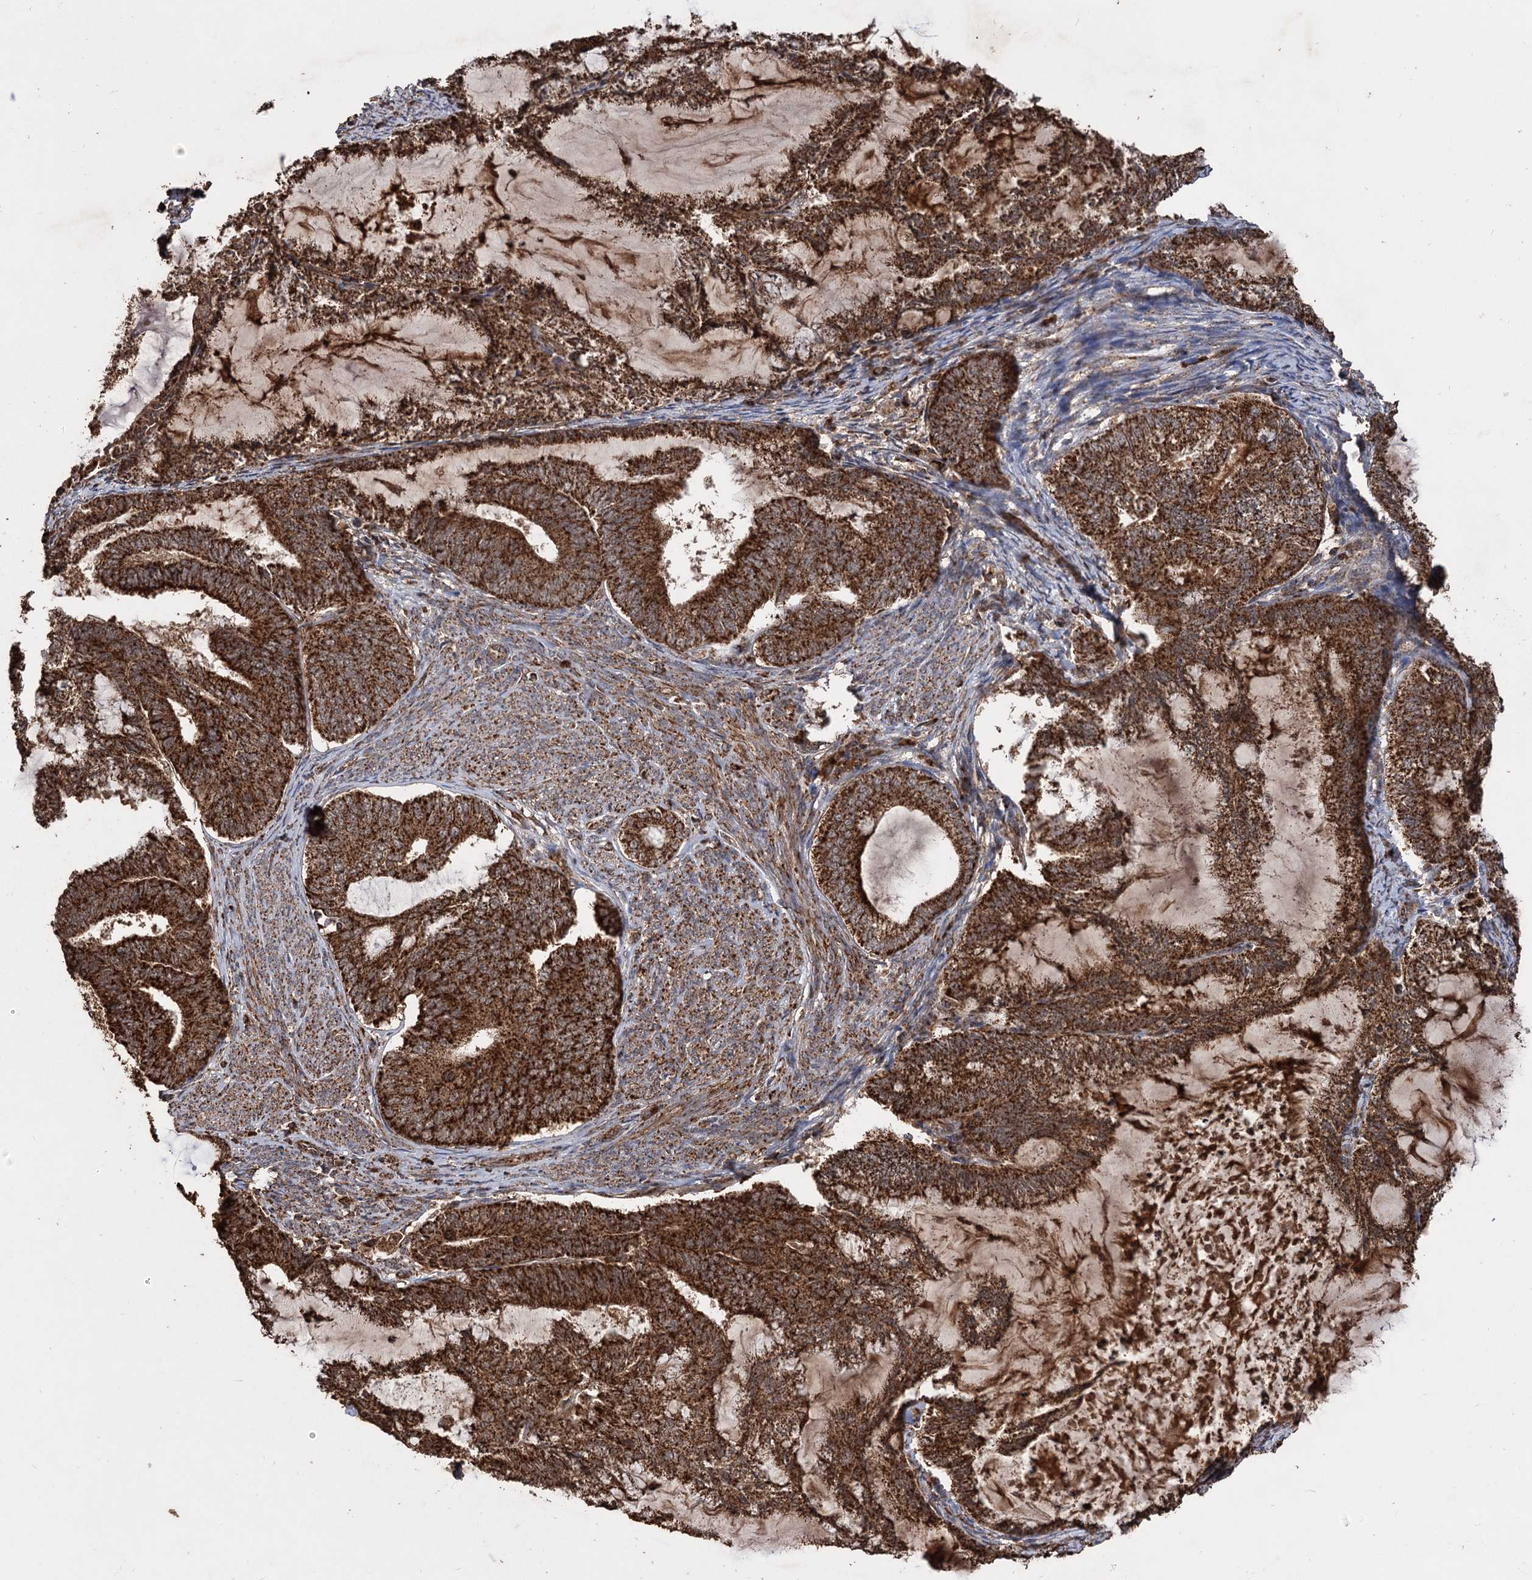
{"staining": {"intensity": "strong", "quantity": ">75%", "location": "cytoplasmic/membranous"}, "tissue": "endometrial cancer", "cell_type": "Tumor cells", "image_type": "cancer", "snomed": [{"axis": "morphology", "description": "Adenocarcinoma, NOS"}, {"axis": "topography", "description": "Endometrium"}], "caption": "Immunohistochemical staining of endometrial cancer (adenocarcinoma) shows strong cytoplasmic/membranous protein positivity in approximately >75% of tumor cells.", "gene": "IPO4", "patient": {"sex": "female", "age": 86}}